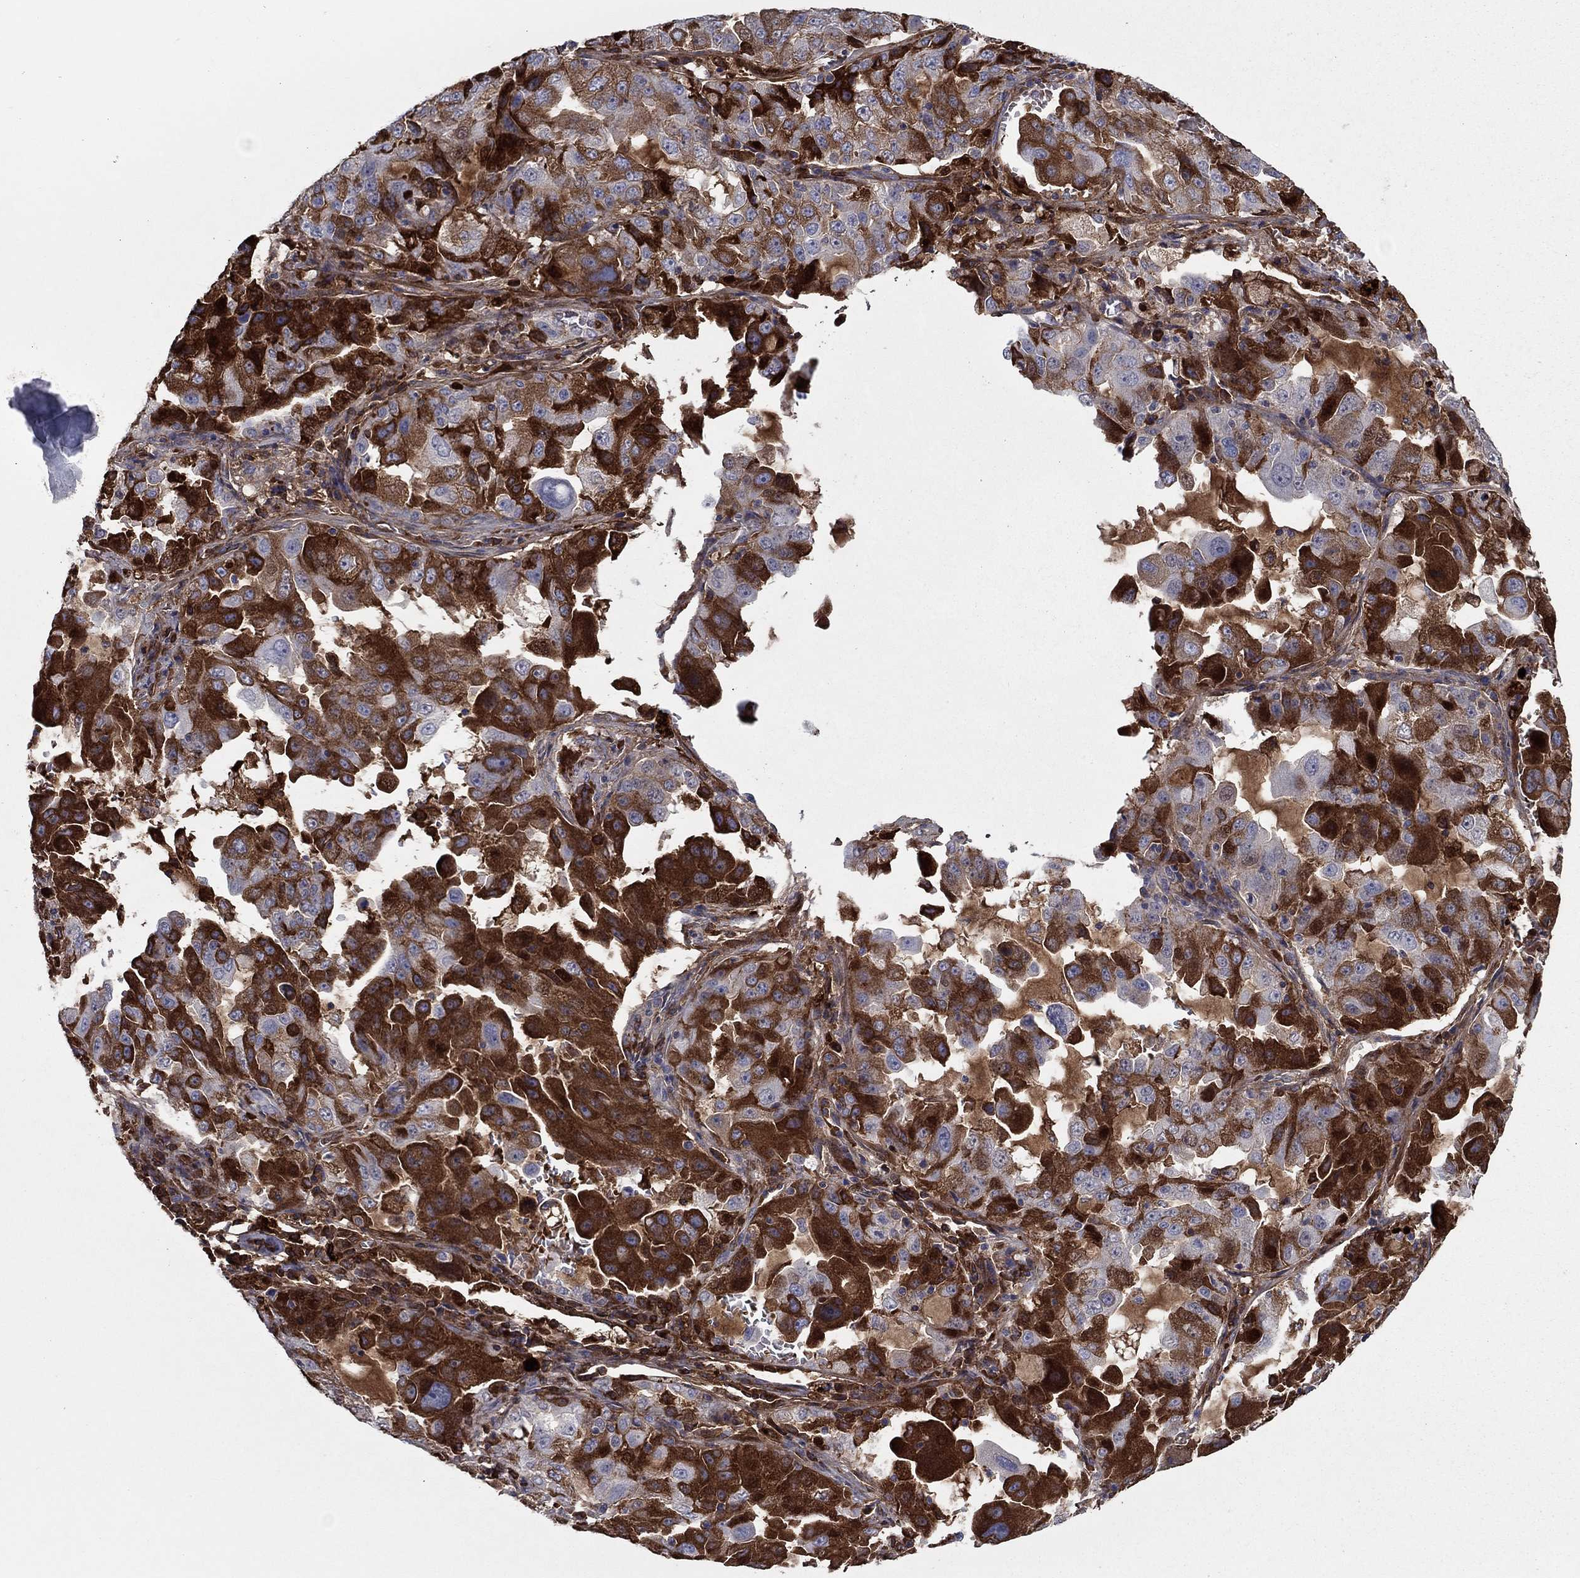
{"staining": {"intensity": "strong", "quantity": ">75%", "location": "cytoplasmic/membranous"}, "tissue": "lung cancer", "cell_type": "Tumor cells", "image_type": "cancer", "snomed": [{"axis": "morphology", "description": "Adenocarcinoma, NOS"}, {"axis": "topography", "description": "Lung"}], "caption": "A brown stain highlights strong cytoplasmic/membranous expression of a protein in human lung cancer tumor cells.", "gene": "HPX", "patient": {"sex": "female", "age": 61}}